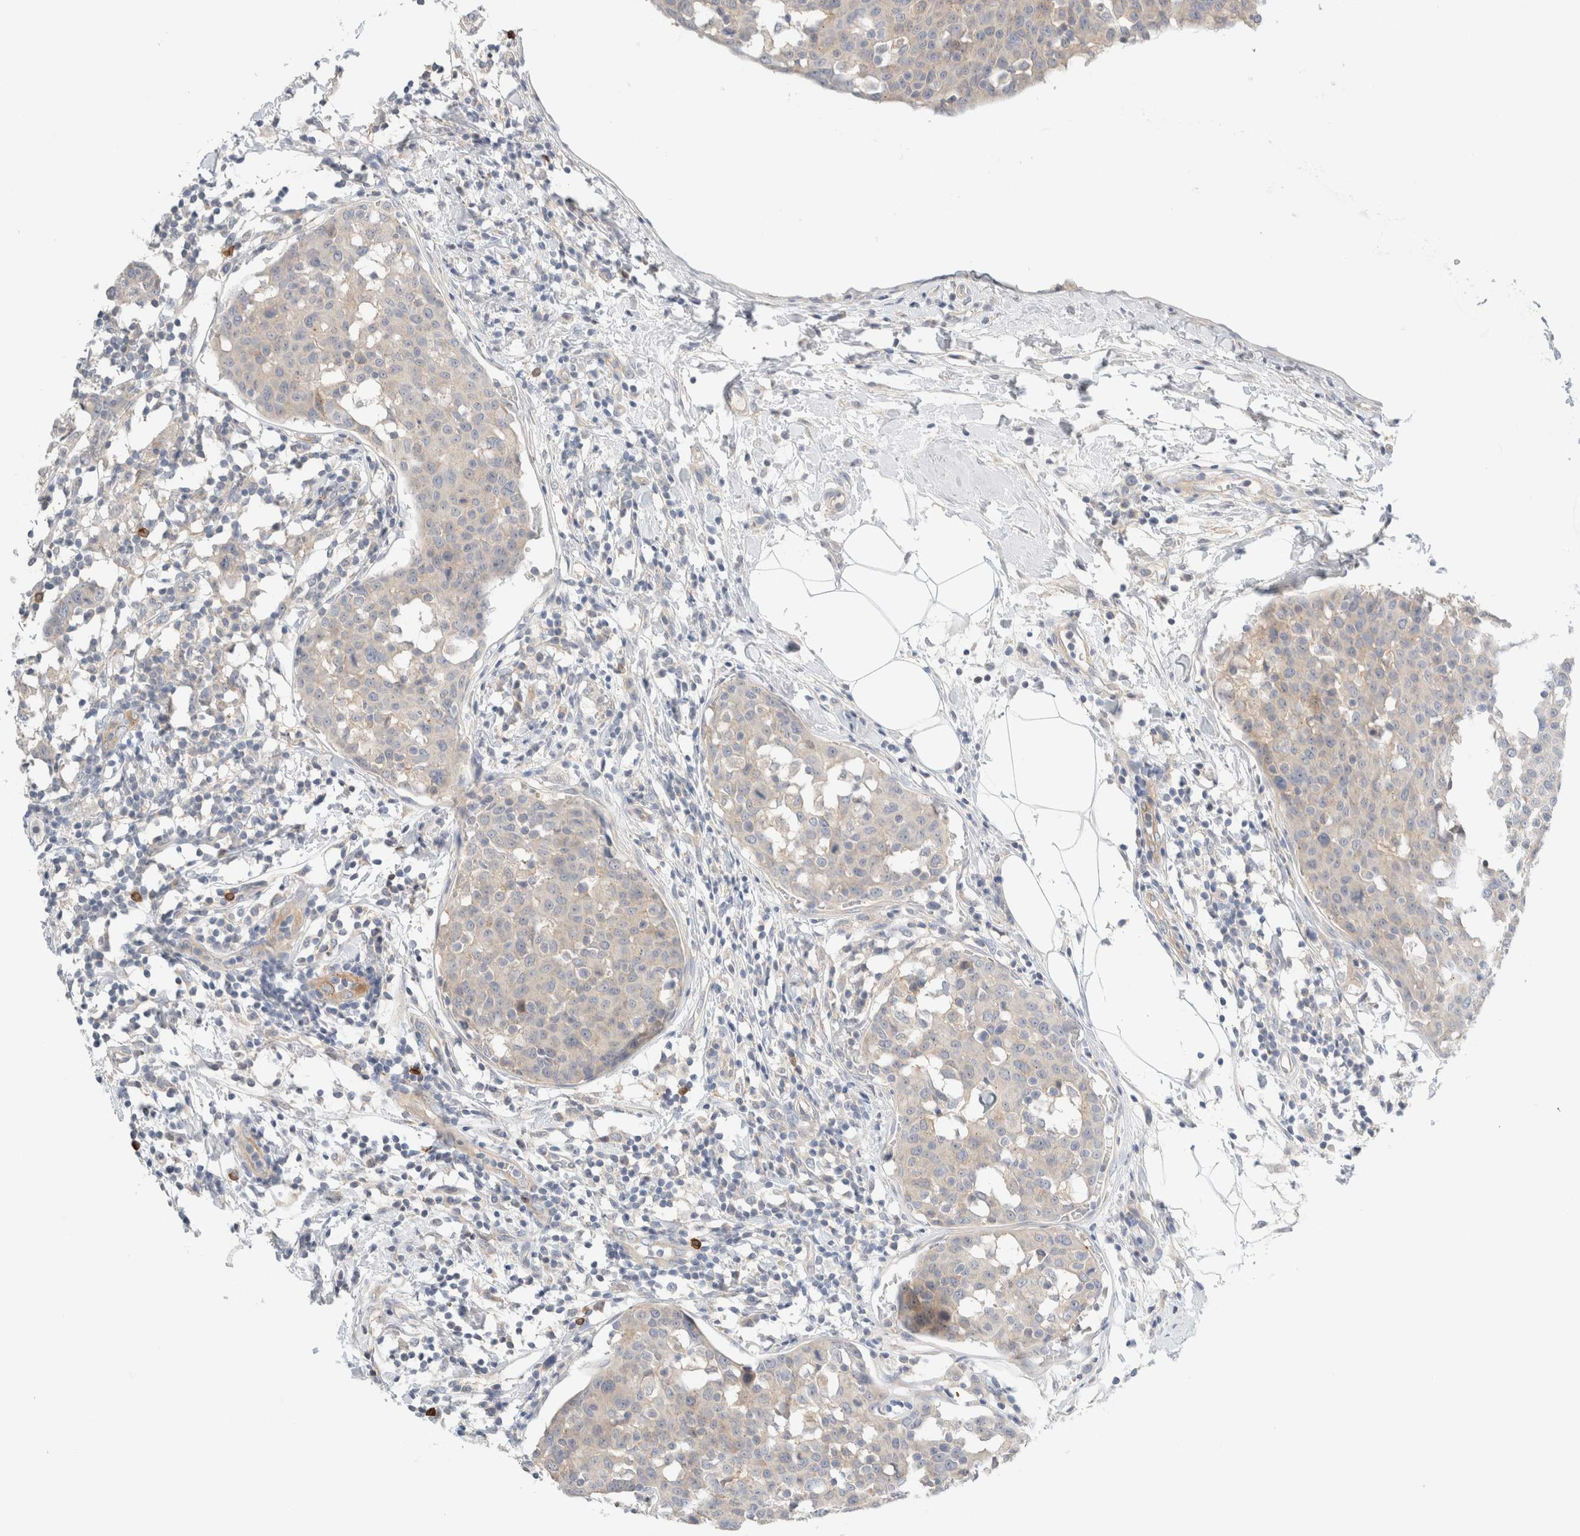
{"staining": {"intensity": "weak", "quantity": "25%-75%", "location": "cytoplasmic/membranous"}, "tissue": "breast cancer", "cell_type": "Tumor cells", "image_type": "cancer", "snomed": [{"axis": "morphology", "description": "Normal tissue, NOS"}, {"axis": "morphology", "description": "Duct carcinoma"}, {"axis": "topography", "description": "Breast"}], "caption": "A micrograph showing weak cytoplasmic/membranous positivity in approximately 25%-75% of tumor cells in invasive ductal carcinoma (breast), as visualized by brown immunohistochemical staining.", "gene": "SDR16C5", "patient": {"sex": "female", "age": 37}}